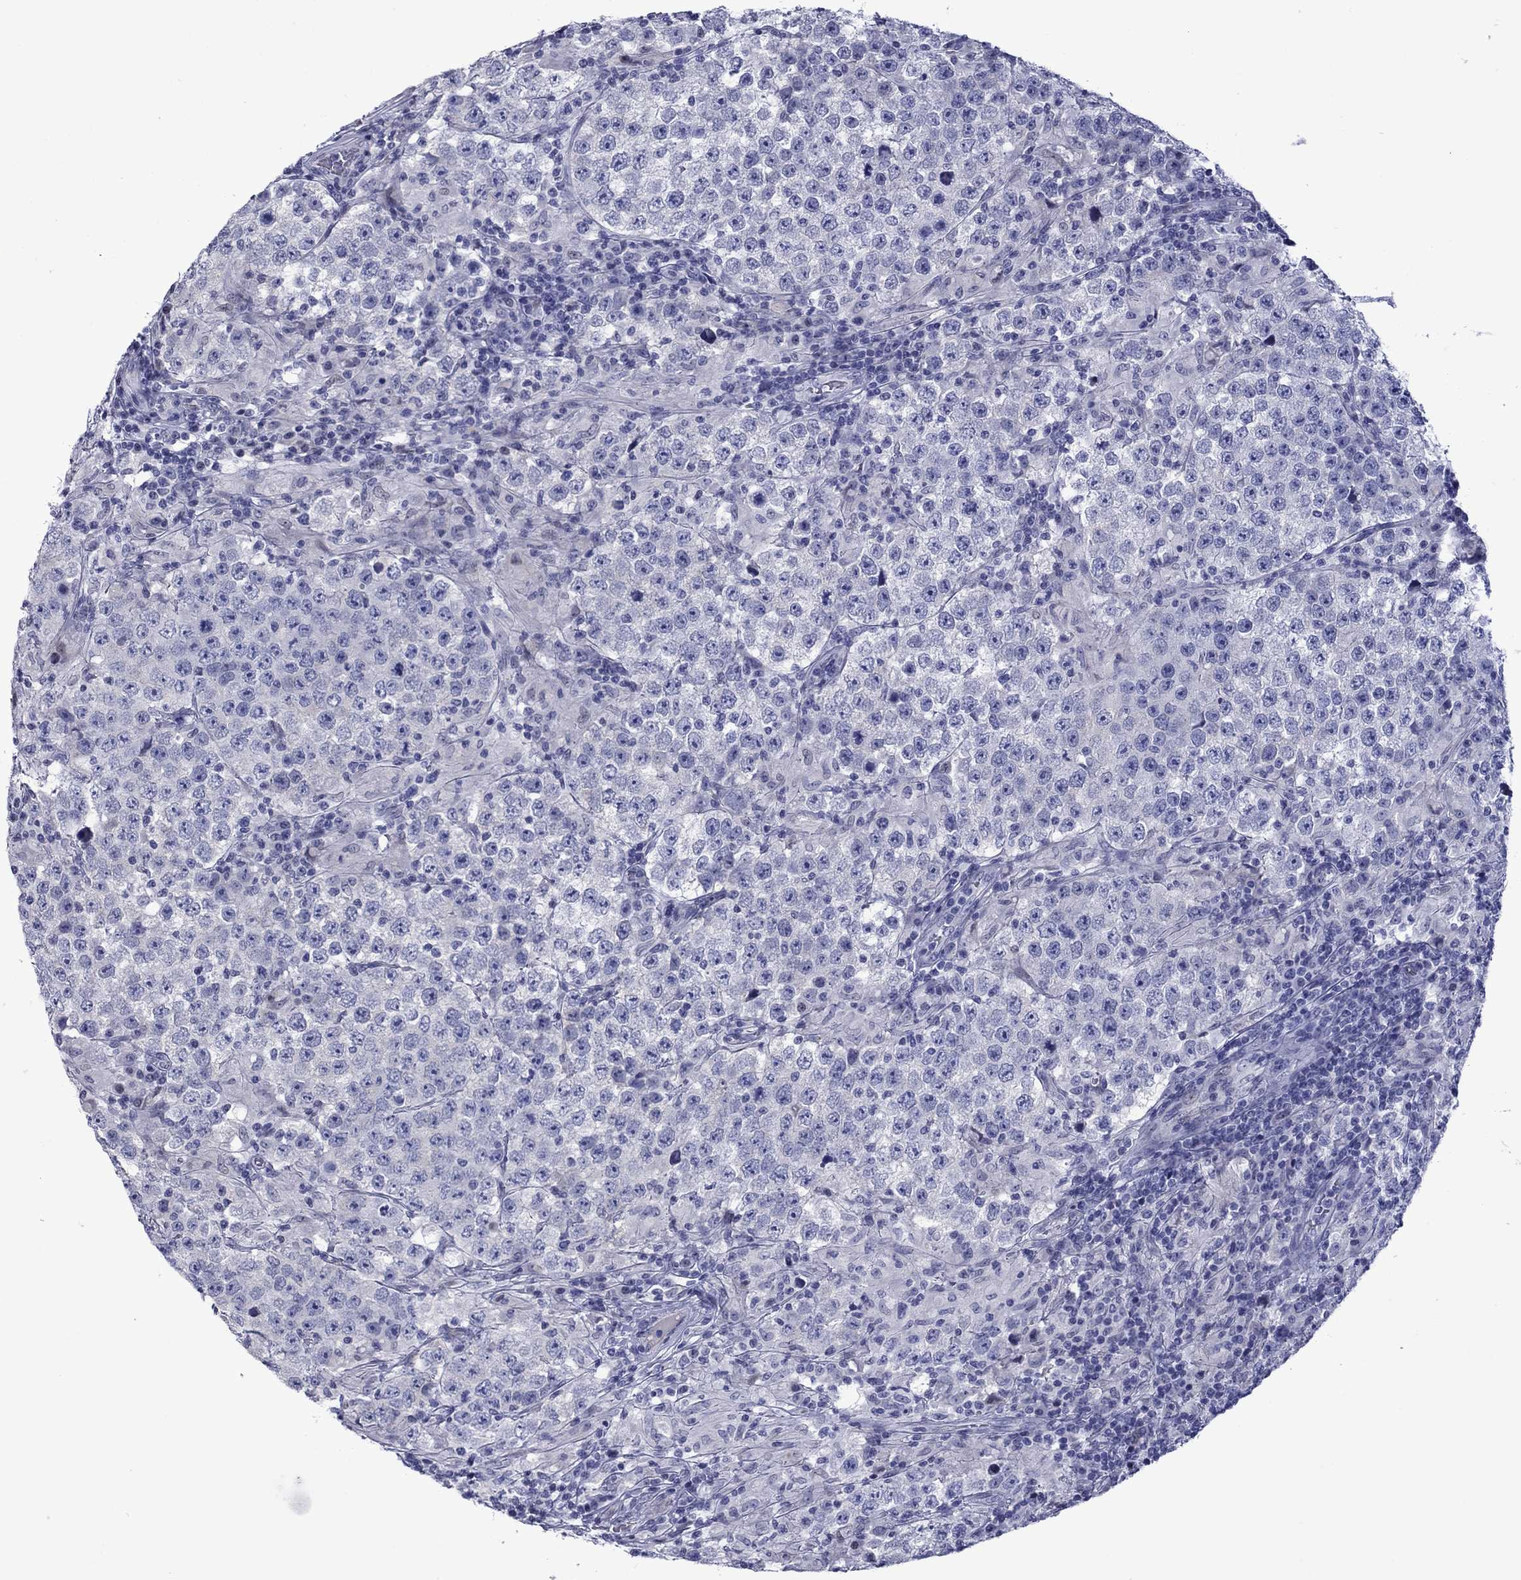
{"staining": {"intensity": "negative", "quantity": "none", "location": "none"}, "tissue": "testis cancer", "cell_type": "Tumor cells", "image_type": "cancer", "snomed": [{"axis": "morphology", "description": "Seminoma, NOS"}, {"axis": "morphology", "description": "Carcinoma, Embryonal, NOS"}, {"axis": "topography", "description": "Testis"}], "caption": "Immunohistochemistry of testis cancer (embryonal carcinoma) exhibits no expression in tumor cells.", "gene": "PIWIL1", "patient": {"sex": "male", "age": 41}}